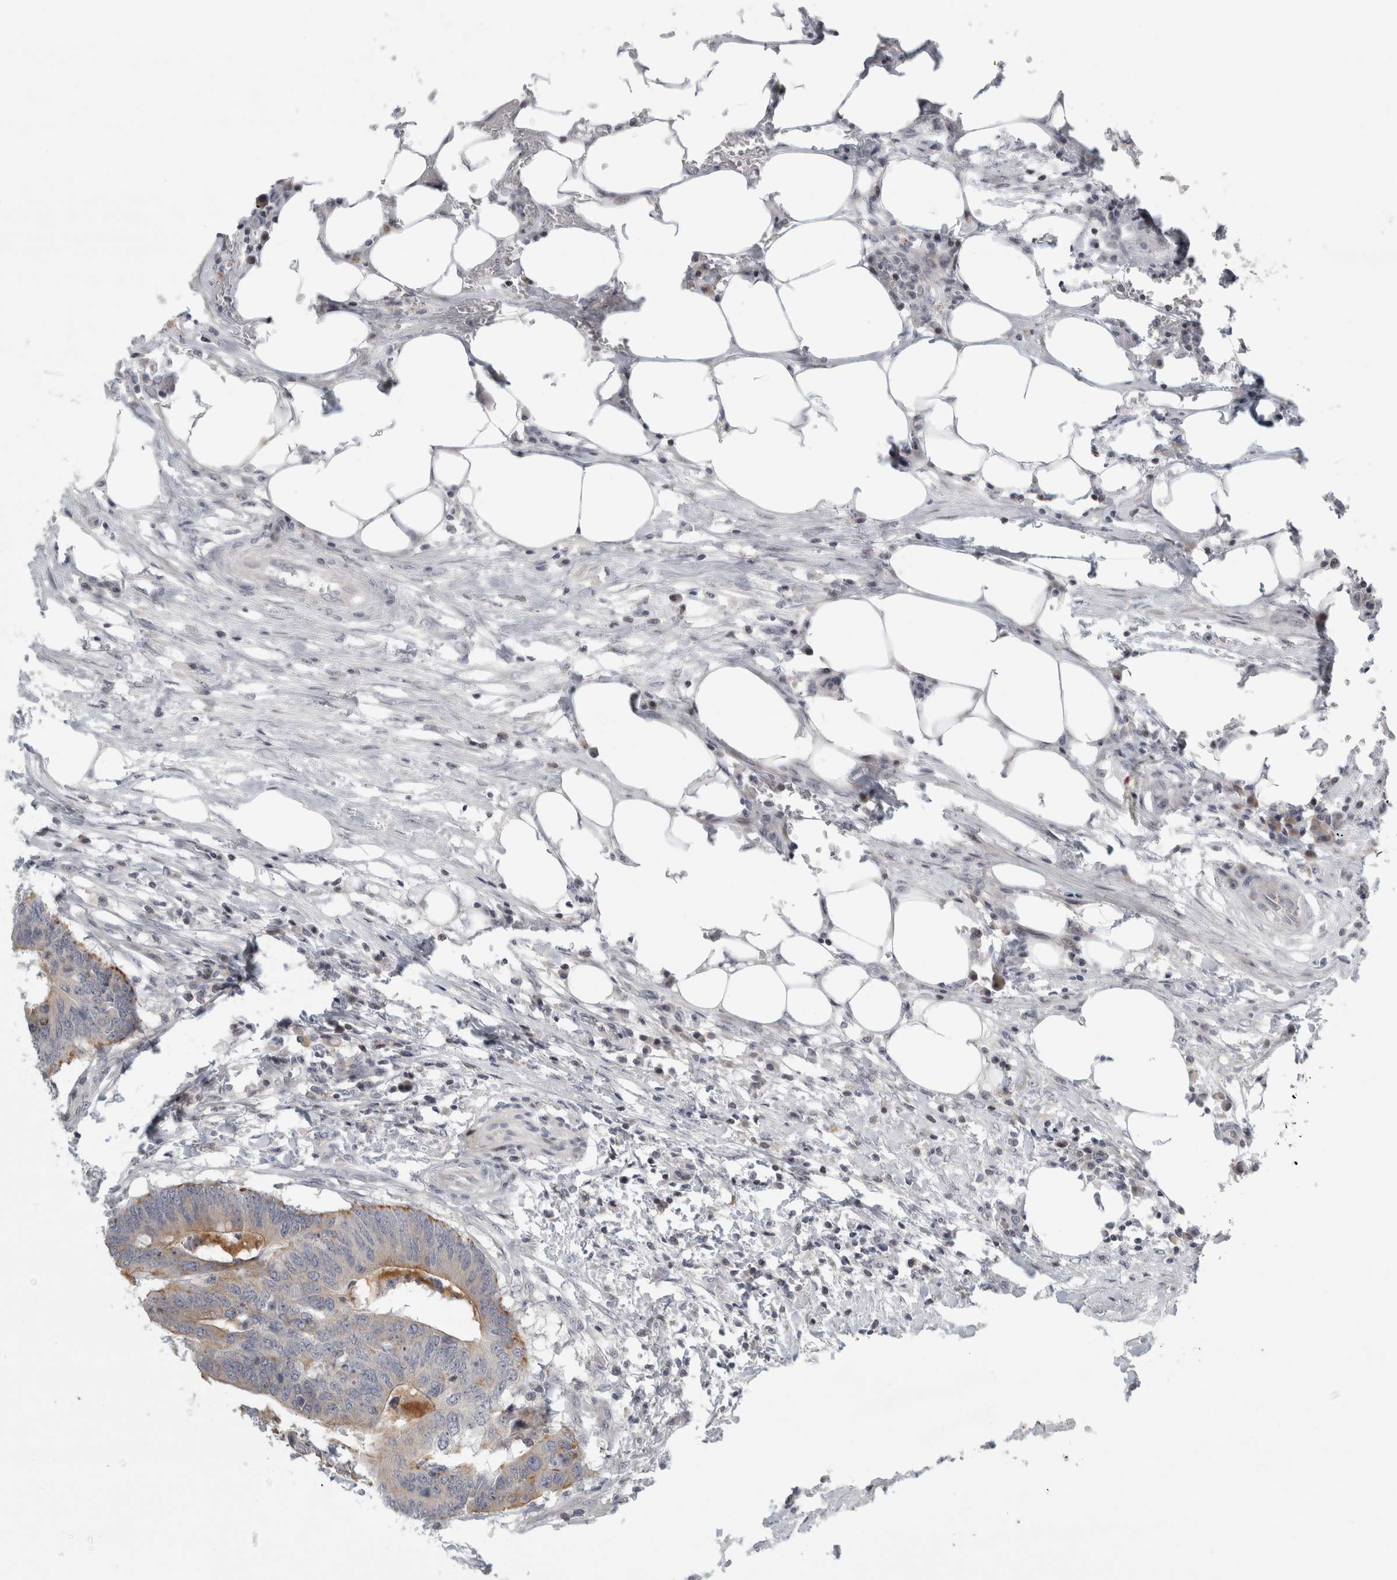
{"staining": {"intensity": "weak", "quantity": "25%-75%", "location": "cytoplasmic/membranous"}, "tissue": "colorectal cancer", "cell_type": "Tumor cells", "image_type": "cancer", "snomed": [{"axis": "morphology", "description": "Adenocarcinoma, NOS"}, {"axis": "topography", "description": "Colon"}], "caption": "High-power microscopy captured an immunohistochemistry image of colorectal cancer, revealing weak cytoplasmic/membranous expression in about 25%-75% of tumor cells.", "gene": "UTP25", "patient": {"sex": "male", "age": 56}}